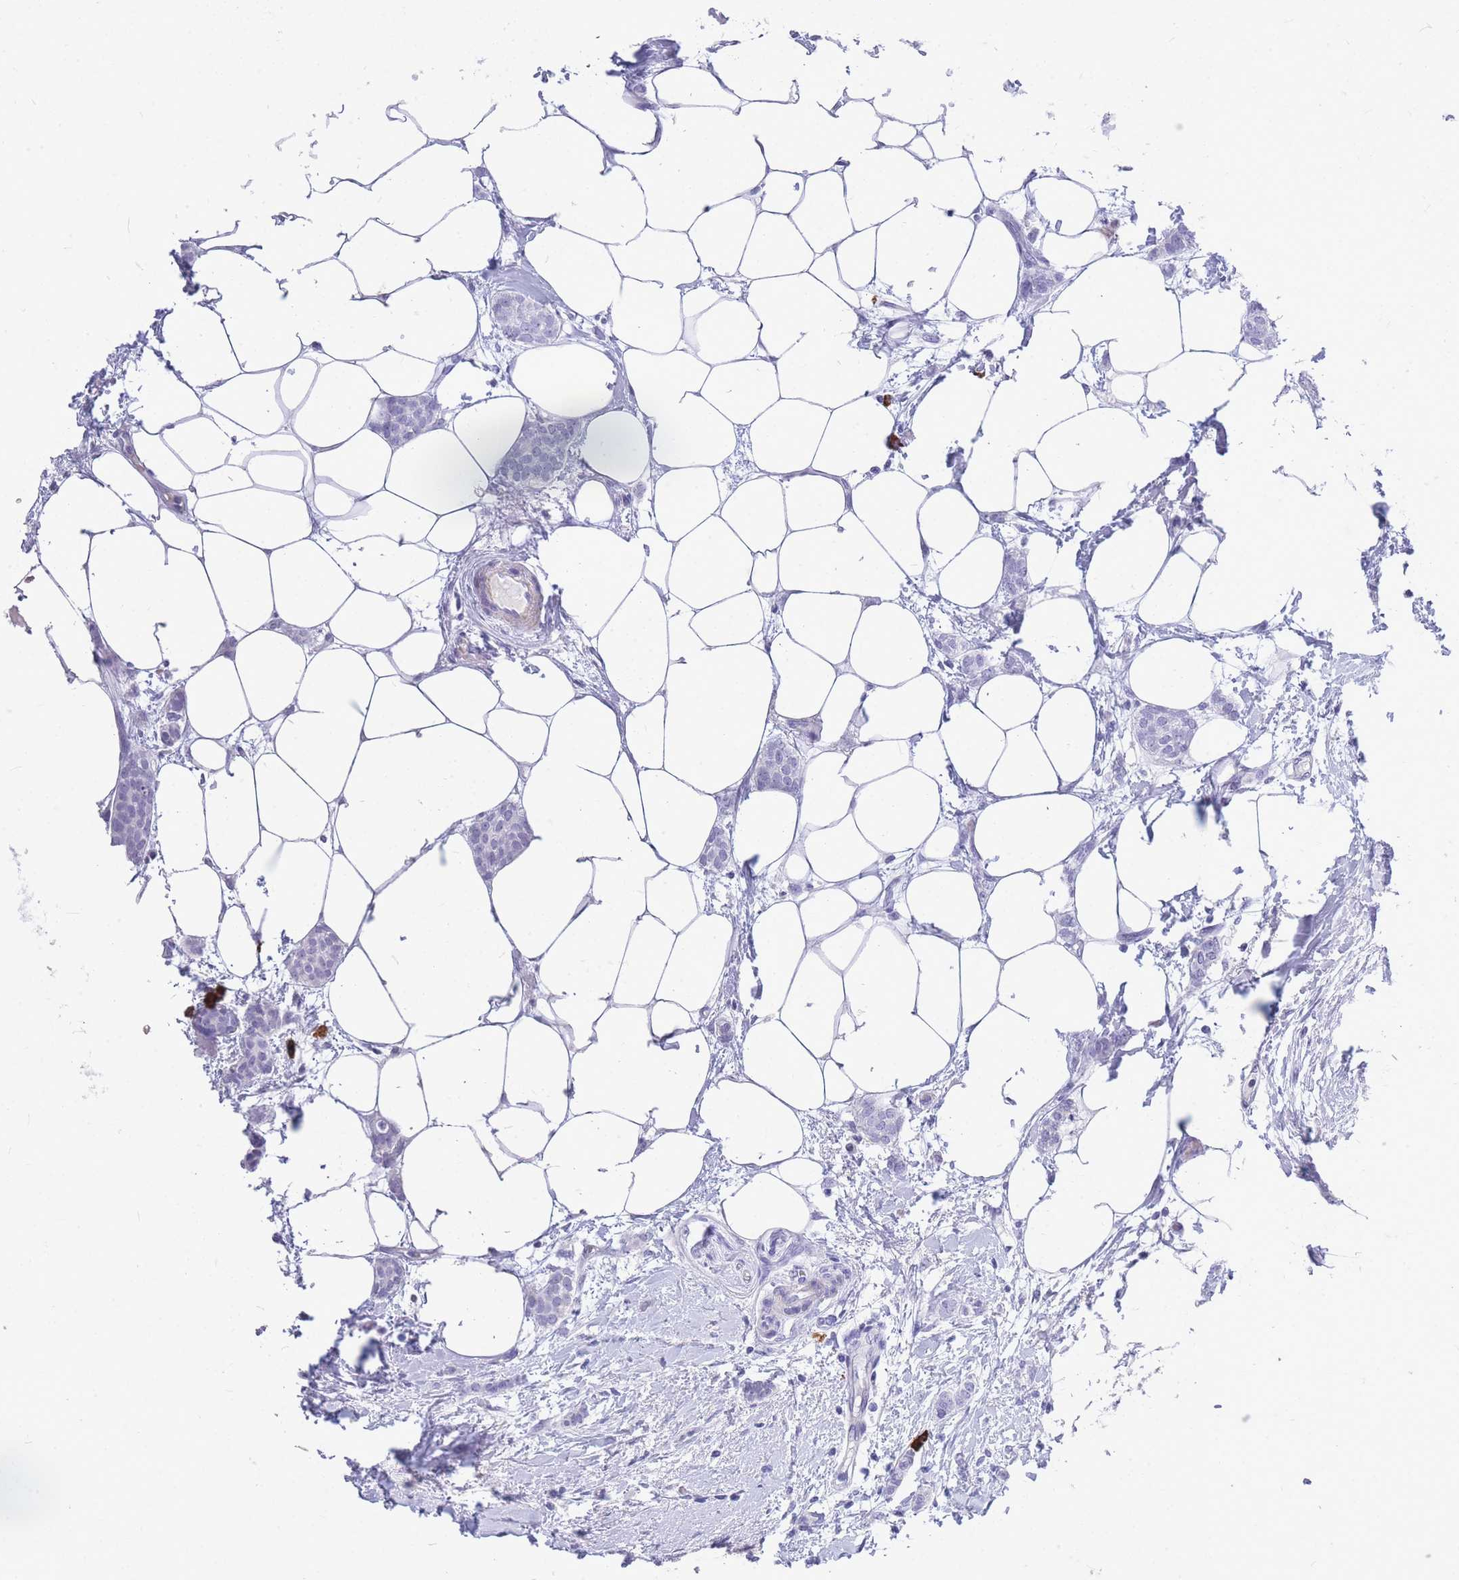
{"staining": {"intensity": "negative", "quantity": "none", "location": "none"}, "tissue": "breast cancer", "cell_type": "Tumor cells", "image_type": "cancer", "snomed": [{"axis": "morphology", "description": "Duct carcinoma"}, {"axis": "topography", "description": "Breast"}], "caption": "A micrograph of invasive ductal carcinoma (breast) stained for a protein demonstrates no brown staining in tumor cells.", "gene": "ZFP62", "patient": {"sex": "female", "age": 72}}